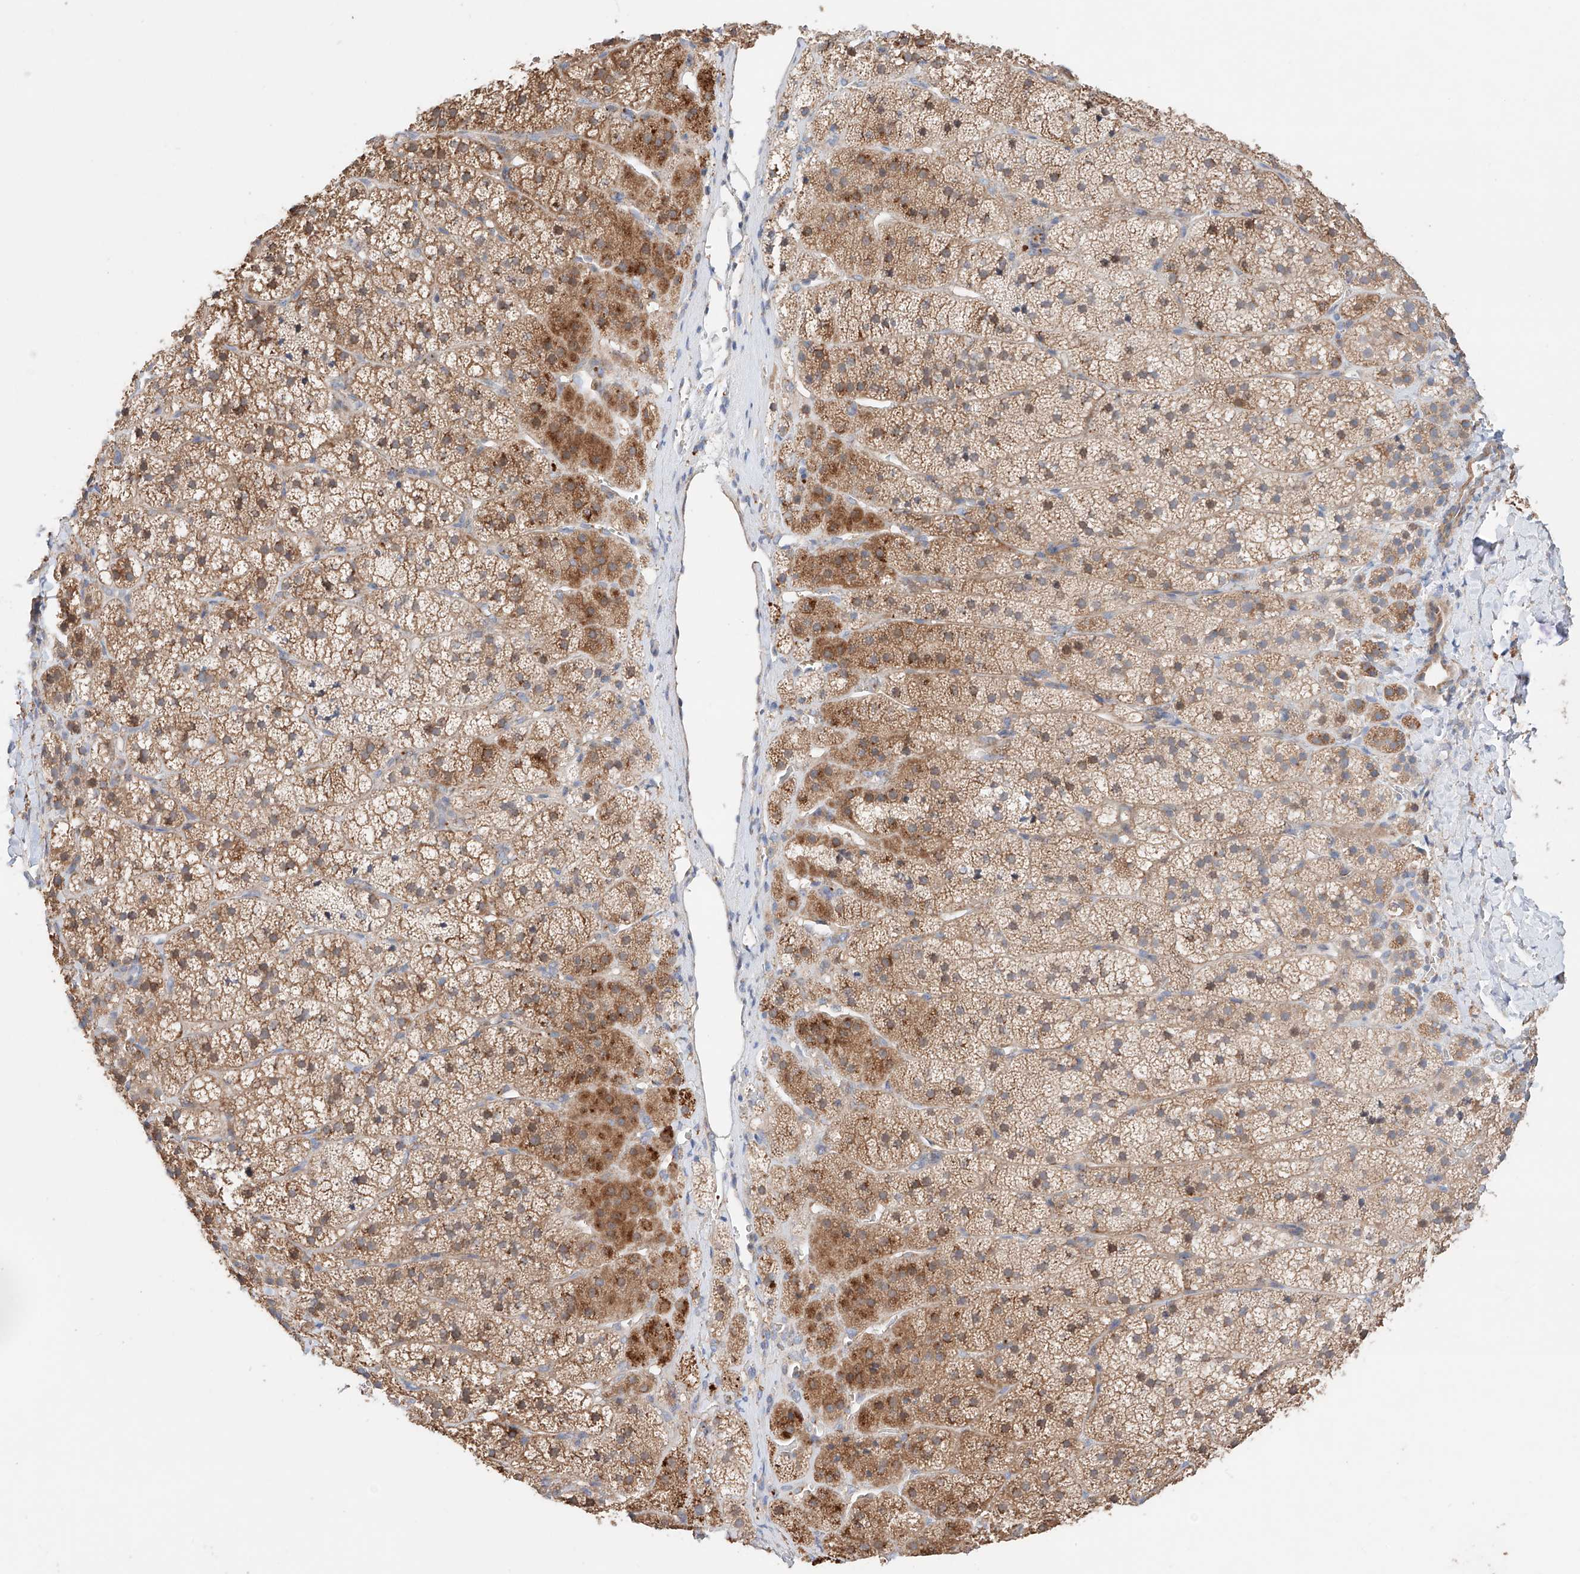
{"staining": {"intensity": "moderate", "quantity": ">75%", "location": "cytoplasmic/membranous"}, "tissue": "adrenal gland", "cell_type": "Glandular cells", "image_type": "normal", "snomed": [{"axis": "morphology", "description": "Normal tissue, NOS"}, {"axis": "topography", "description": "Adrenal gland"}], "caption": "Protein expression by immunohistochemistry (IHC) shows moderate cytoplasmic/membranous staining in about >75% of glandular cells in benign adrenal gland. (DAB (3,3'-diaminobenzidine) IHC with brightfield microscopy, high magnification).", "gene": "MOSPD1", "patient": {"sex": "female", "age": 44}}